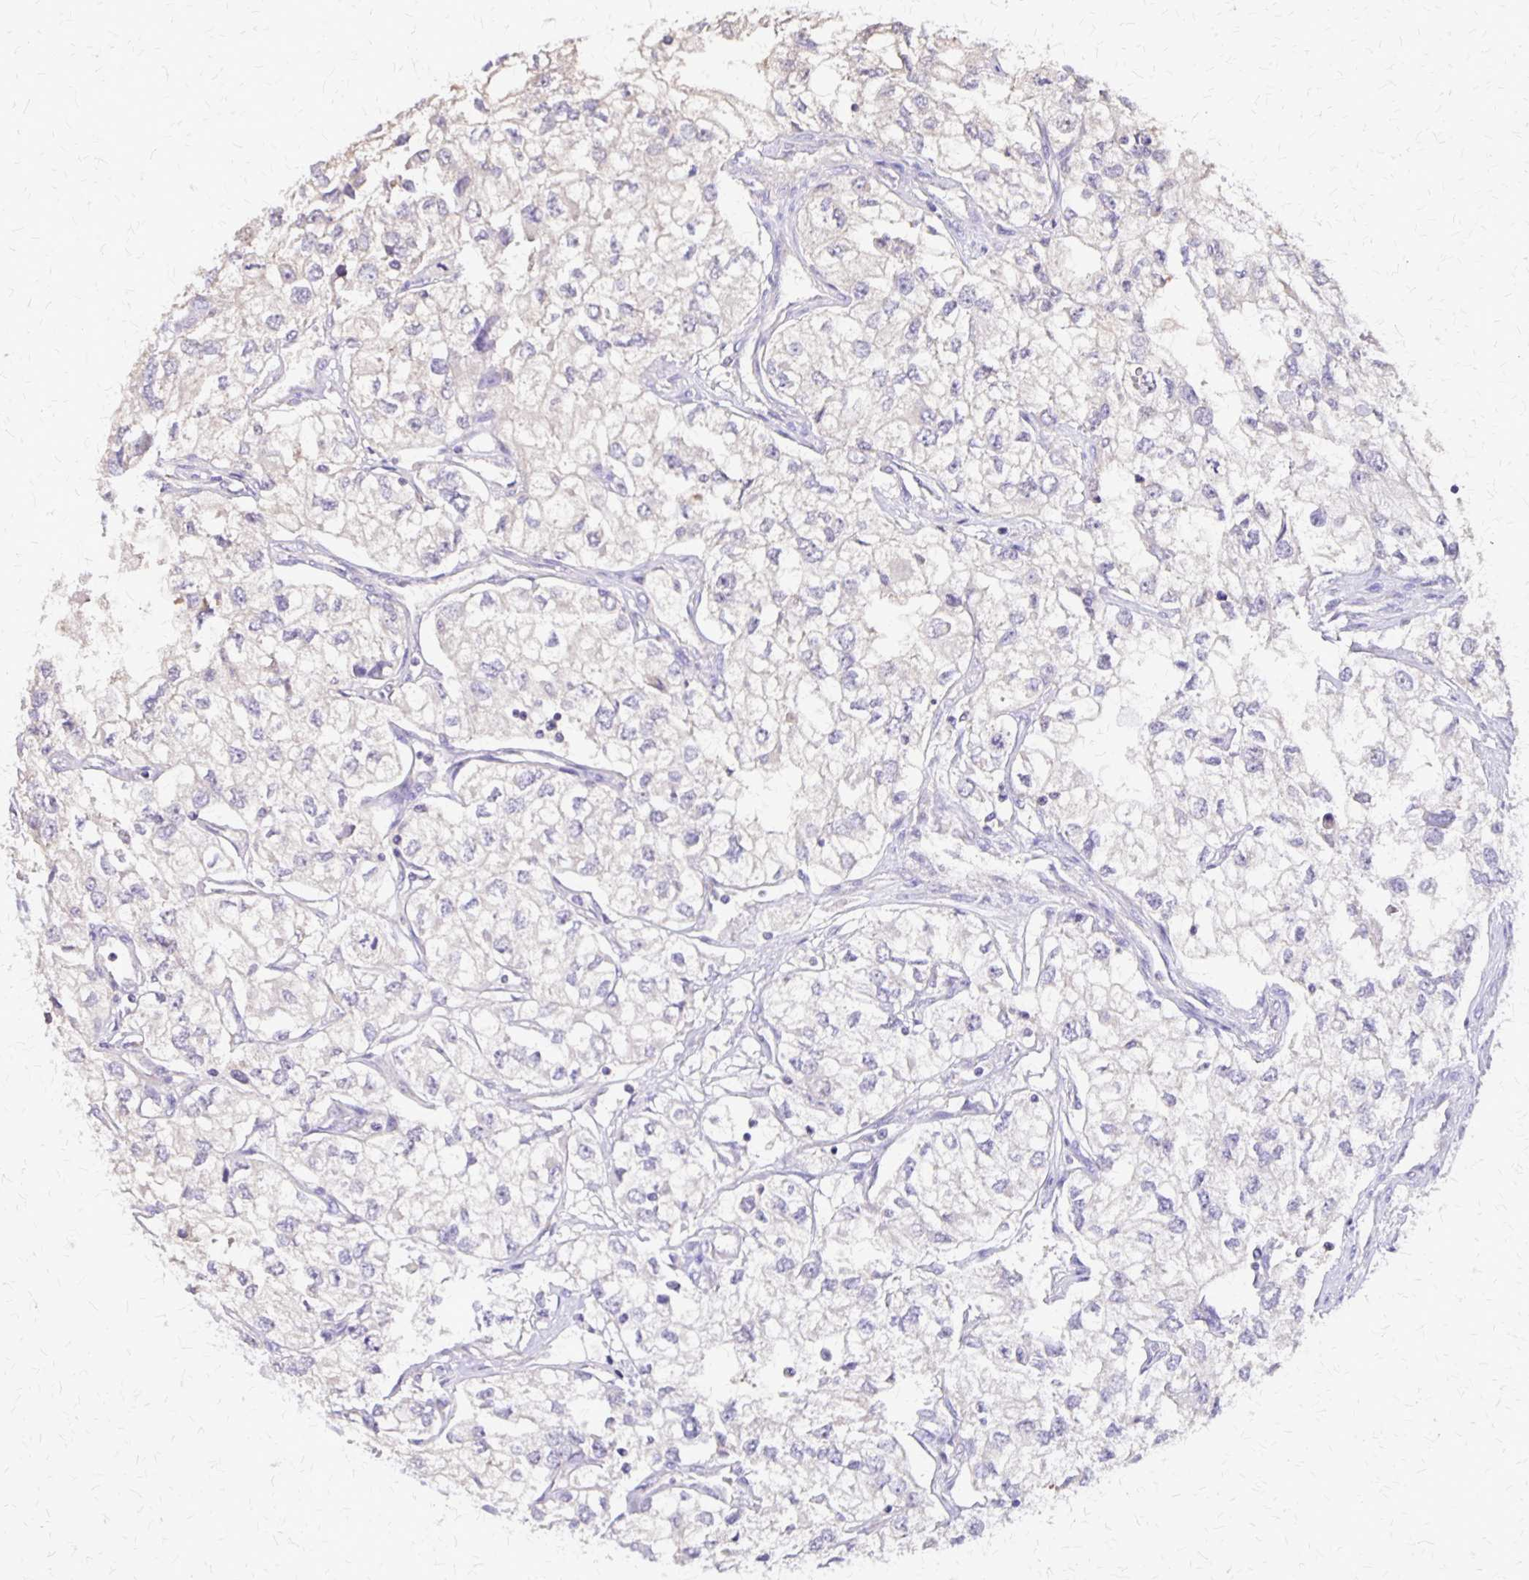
{"staining": {"intensity": "negative", "quantity": "none", "location": "none"}, "tissue": "renal cancer", "cell_type": "Tumor cells", "image_type": "cancer", "snomed": [{"axis": "morphology", "description": "Adenocarcinoma, NOS"}, {"axis": "topography", "description": "Kidney"}], "caption": "DAB (3,3'-diaminobenzidine) immunohistochemical staining of renal cancer shows no significant positivity in tumor cells.", "gene": "SI", "patient": {"sex": "female", "age": 59}}